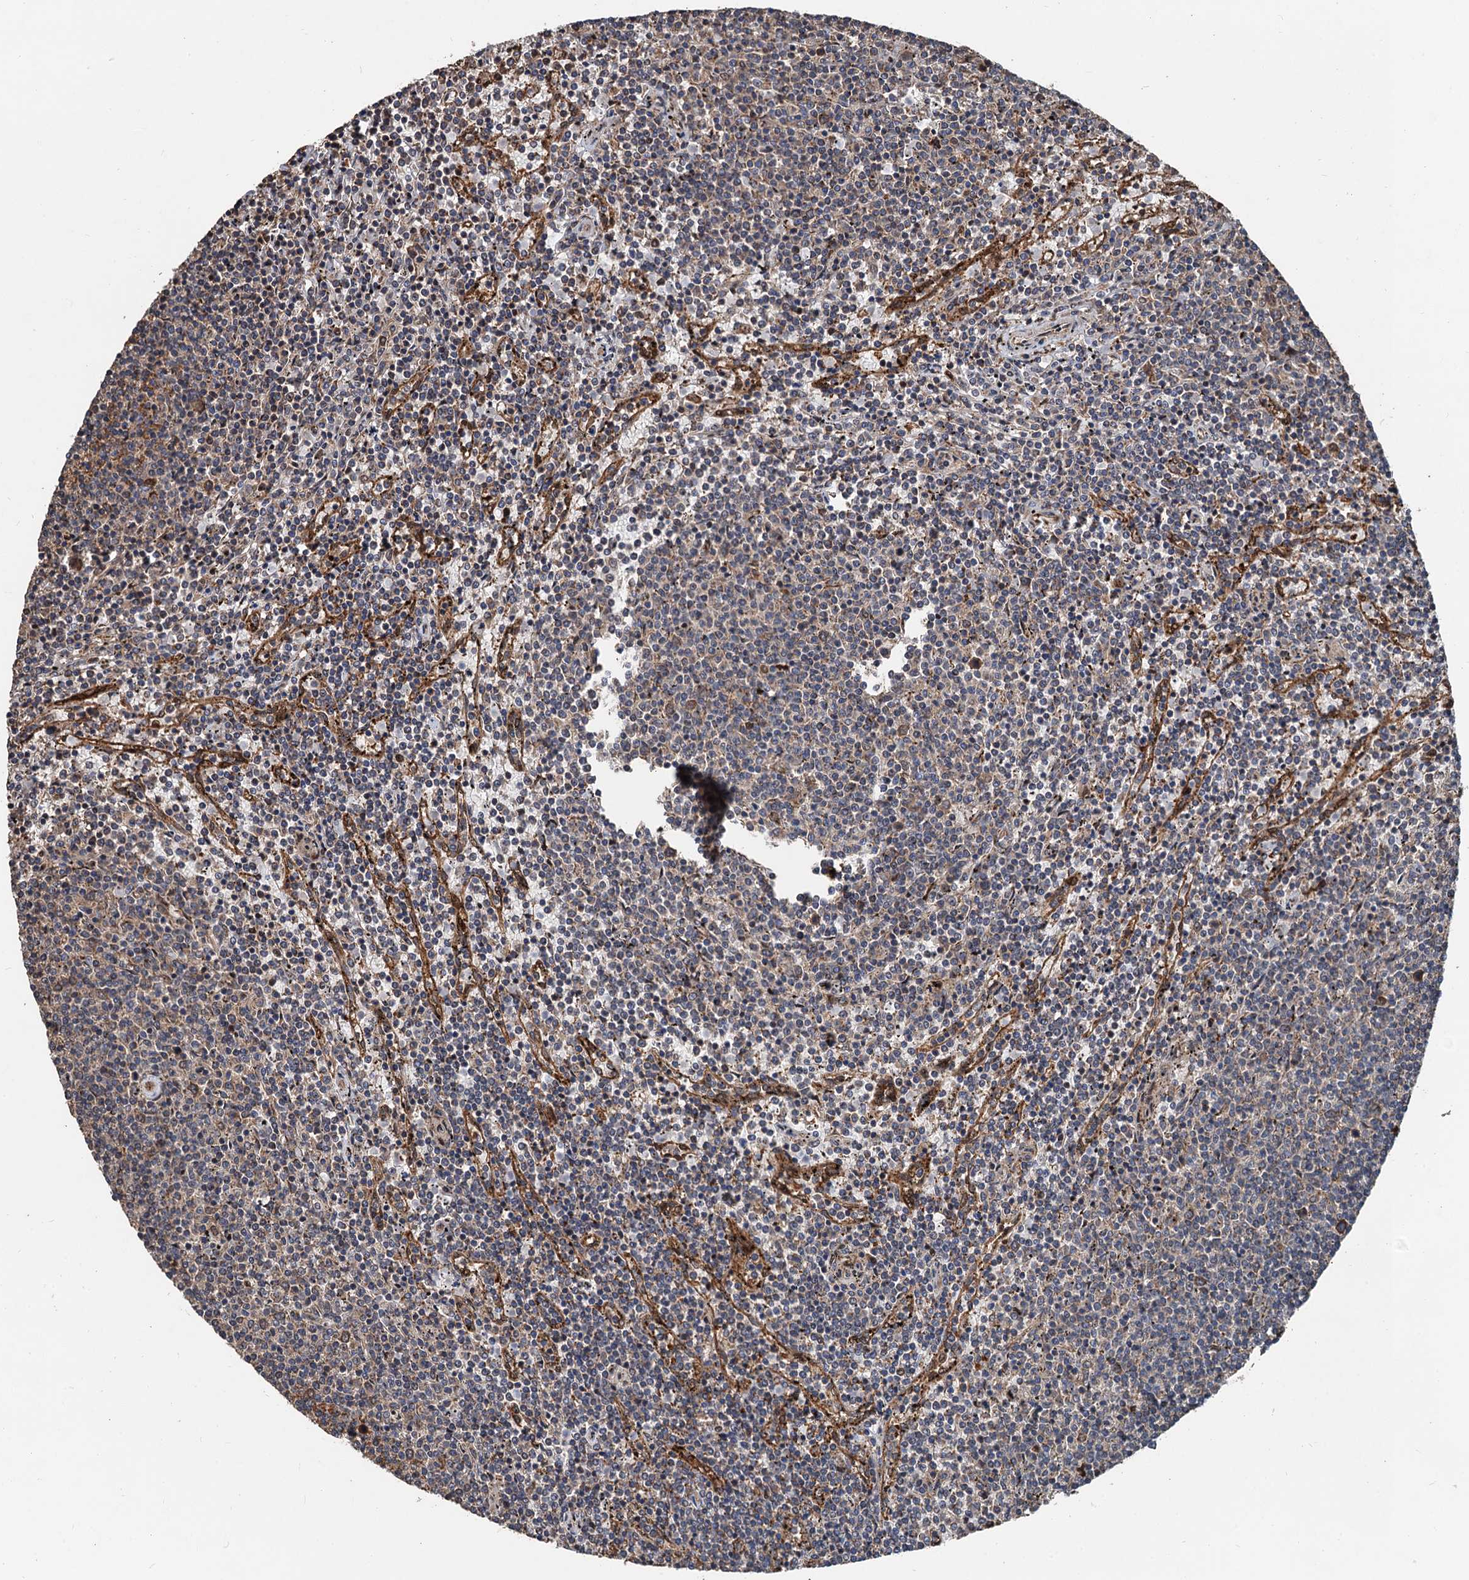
{"staining": {"intensity": "weak", "quantity": "<25%", "location": "cytoplasmic/membranous"}, "tissue": "lymphoma", "cell_type": "Tumor cells", "image_type": "cancer", "snomed": [{"axis": "morphology", "description": "Malignant lymphoma, non-Hodgkin's type, Low grade"}, {"axis": "topography", "description": "Spleen"}], "caption": "Immunohistochemical staining of human low-grade malignant lymphoma, non-Hodgkin's type demonstrates no significant expression in tumor cells.", "gene": "DEXI", "patient": {"sex": "female", "age": 50}}